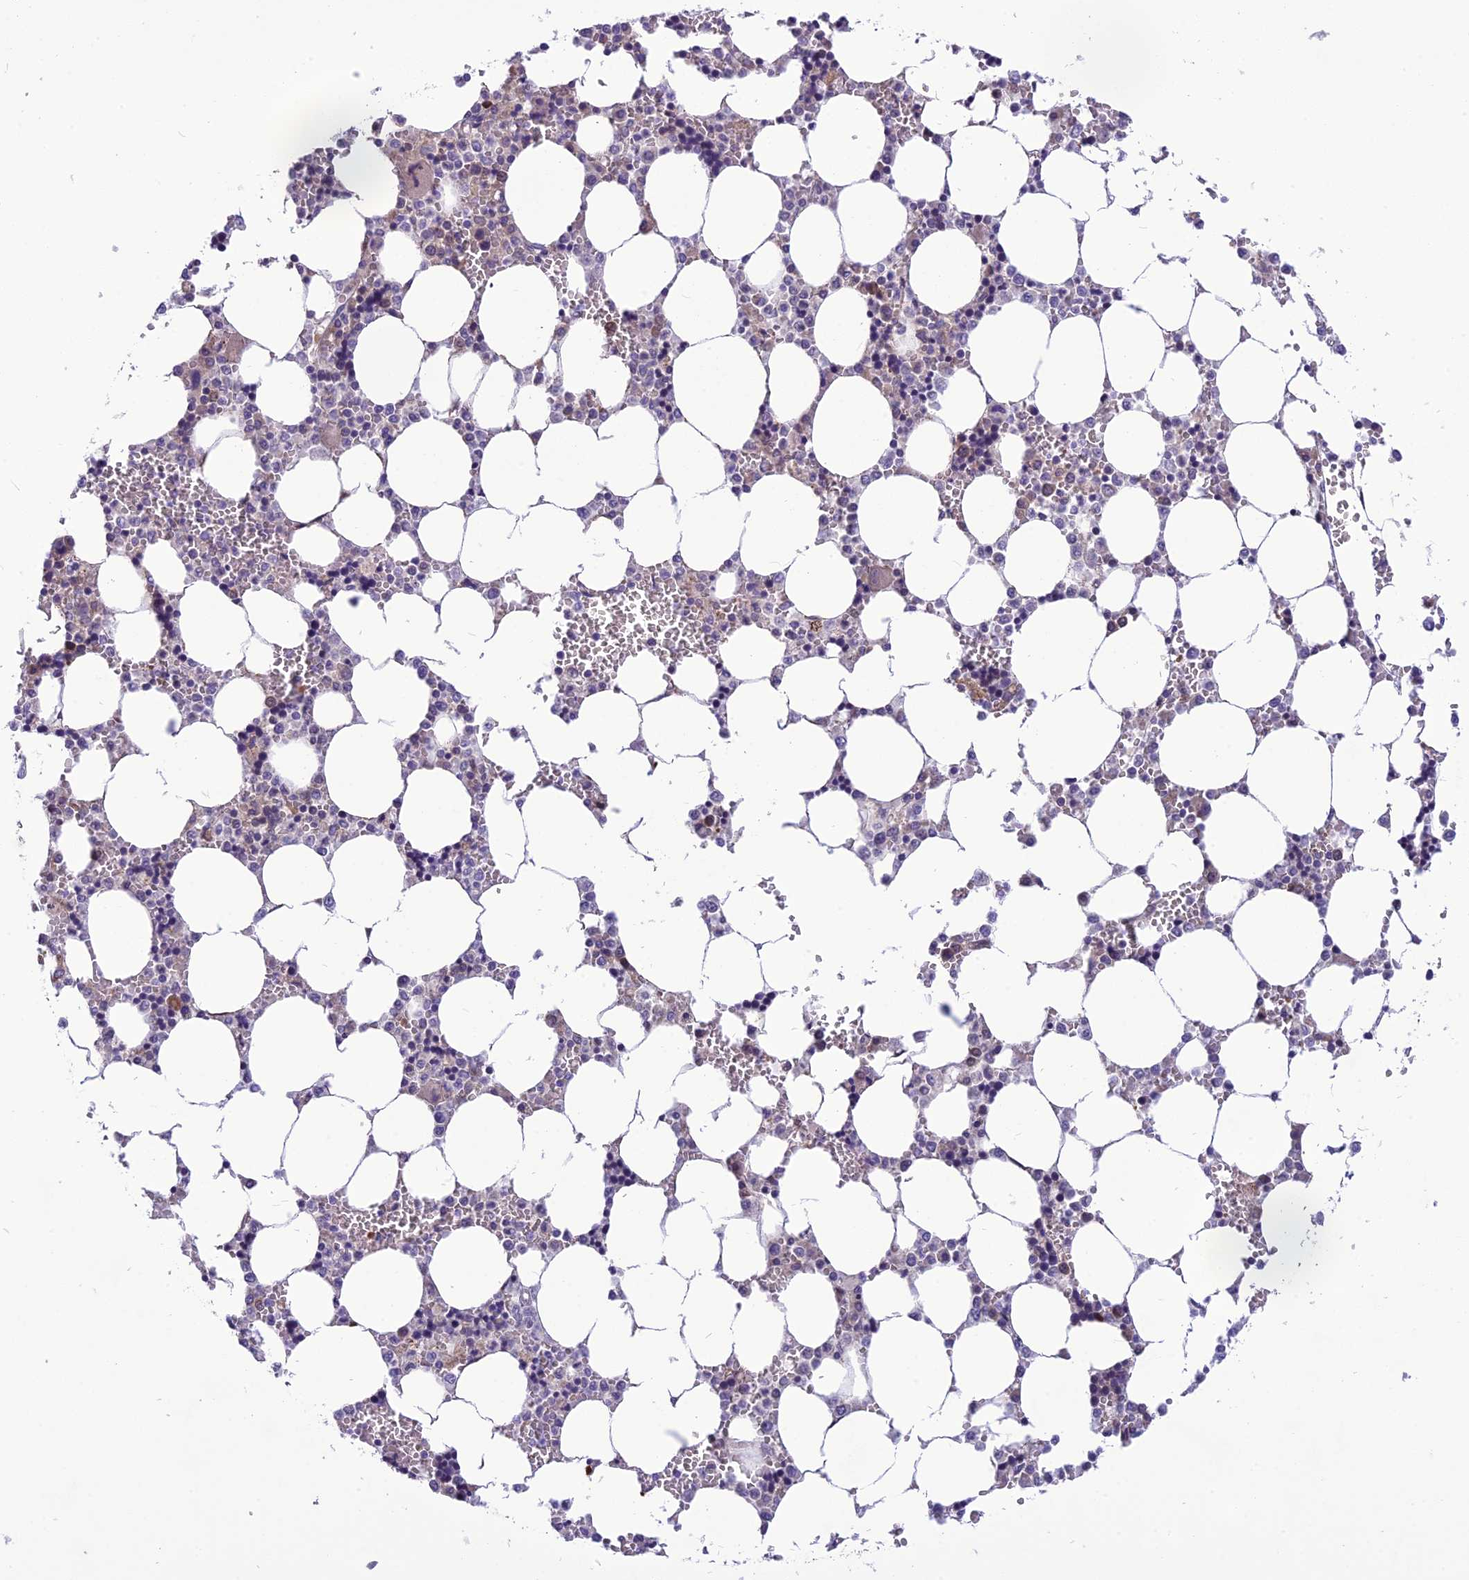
{"staining": {"intensity": "moderate", "quantity": "<25%", "location": "cytoplasmic/membranous"}, "tissue": "bone marrow", "cell_type": "Hematopoietic cells", "image_type": "normal", "snomed": [{"axis": "morphology", "description": "Normal tissue, NOS"}, {"axis": "topography", "description": "Bone marrow"}], "caption": "Bone marrow stained with IHC reveals moderate cytoplasmic/membranous staining in about <25% of hematopoietic cells.", "gene": "PSMF1", "patient": {"sex": "male", "age": 64}}